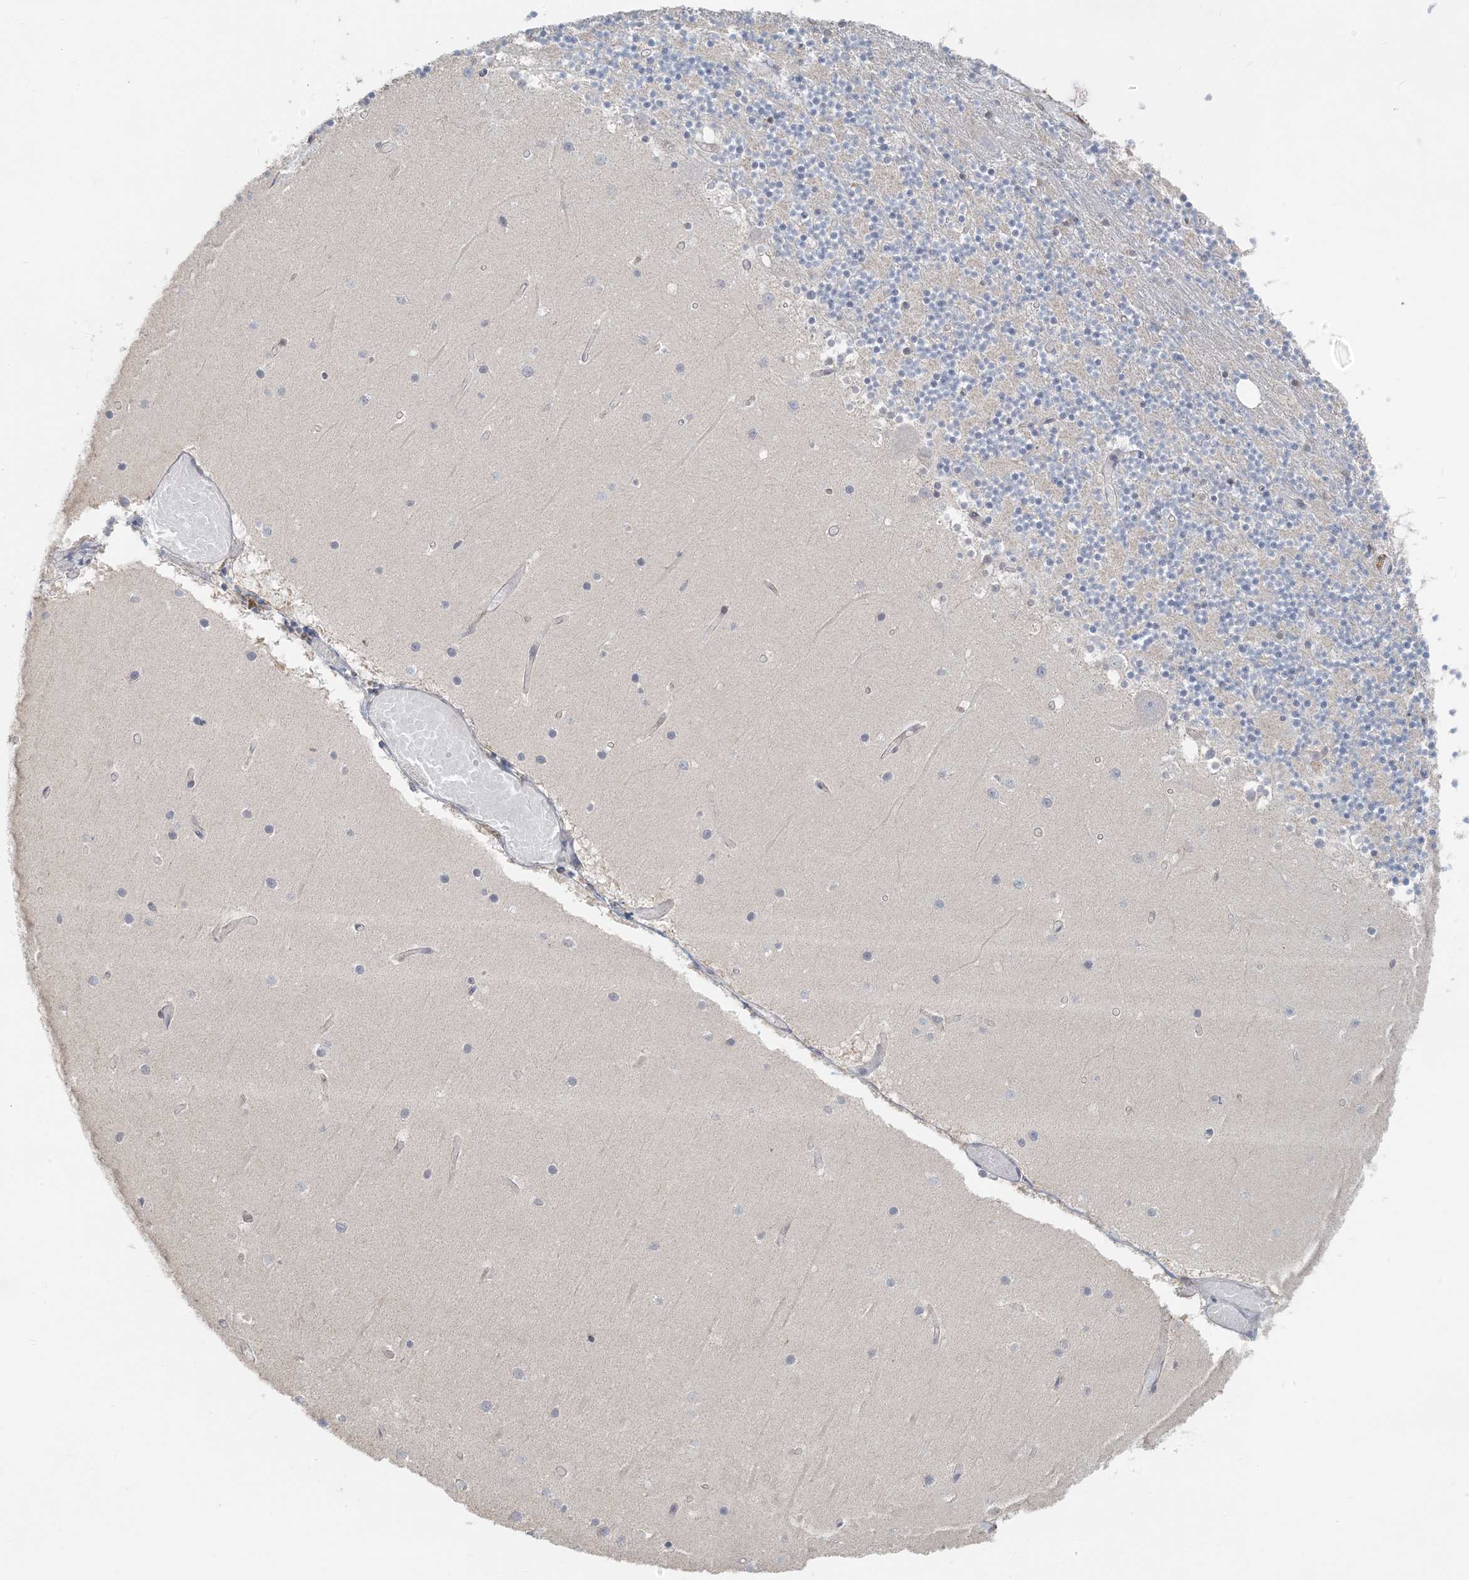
{"staining": {"intensity": "negative", "quantity": "none", "location": "none"}, "tissue": "cerebellum", "cell_type": "Cells in granular layer", "image_type": "normal", "snomed": [{"axis": "morphology", "description": "Normal tissue, NOS"}, {"axis": "topography", "description": "Cerebellum"}], "caption": "Cells in granular layer show no significant protein staining in normal cerebellum. Brightfield microscopy of immunohistochemistry stained with DAB (3,3'-diaminobenzidine) (brown) and hematoxylin (blue), captured at high magnification.", "gene": "HACL1", "patient": {"sex": "female", "age": 28}}